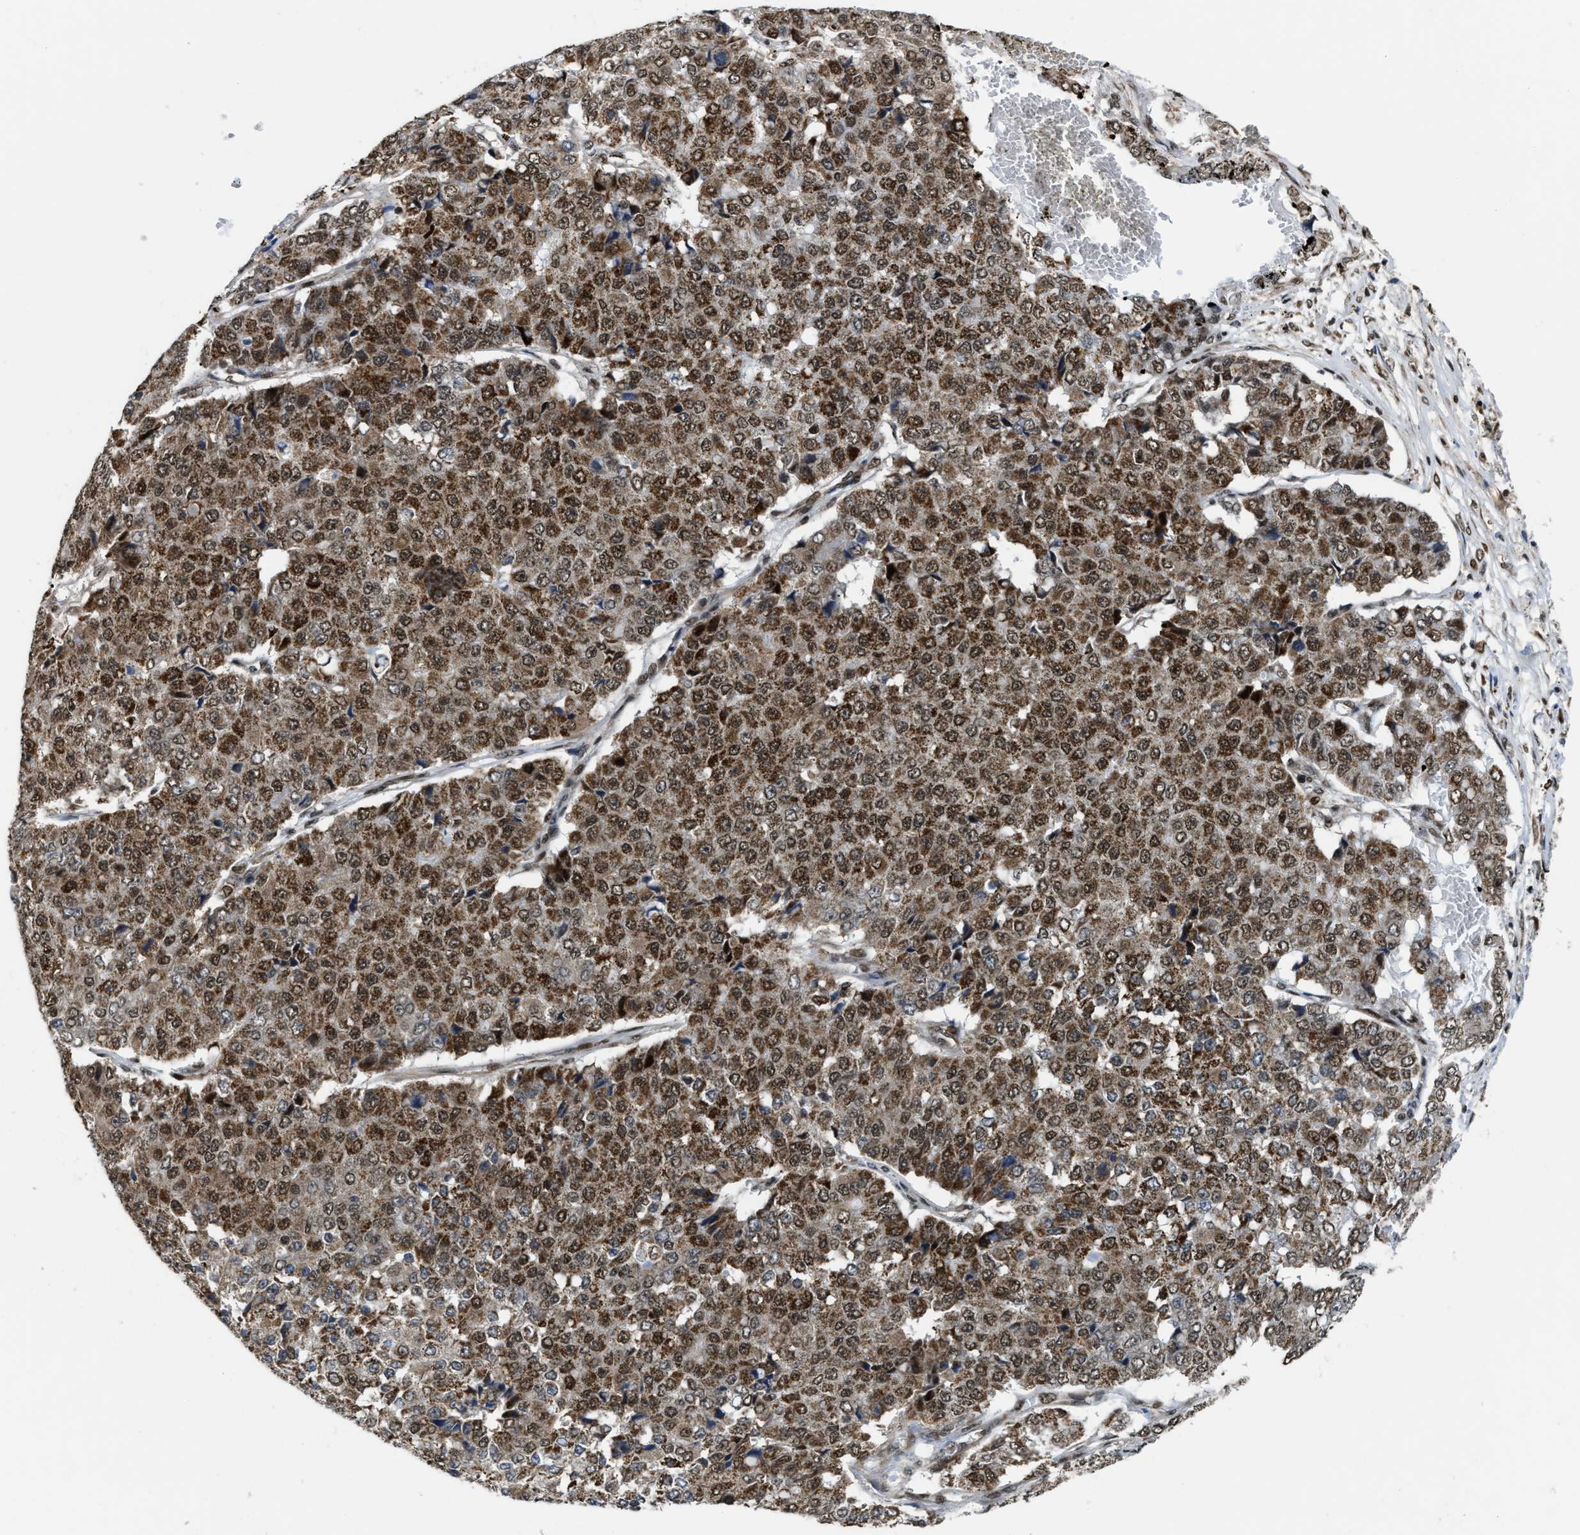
{"staining": {"intensity": "moderate", "quantity": ">75%", "location": "cytoplasmic/membranous,nuclear"}, "tissue": "pancreatic cancer", "cell_type": "Tumor cells", "image_type": "cancer", "snomed": [{"axis": "morphology", "description": "Adenocarcinoma, NOS"}, {"axis": "topography", "description": "Pancreas"}], "caption": "There is medium levels of moderate cytoplasmic/membranous and nuclear staining in tumor cells of adenocarcinoma (pancreatic), as demonstrated by immunohistochemical staining (brown color).", "gene": "ZNF250", "patient": {"sex": "male", "age": 50}}